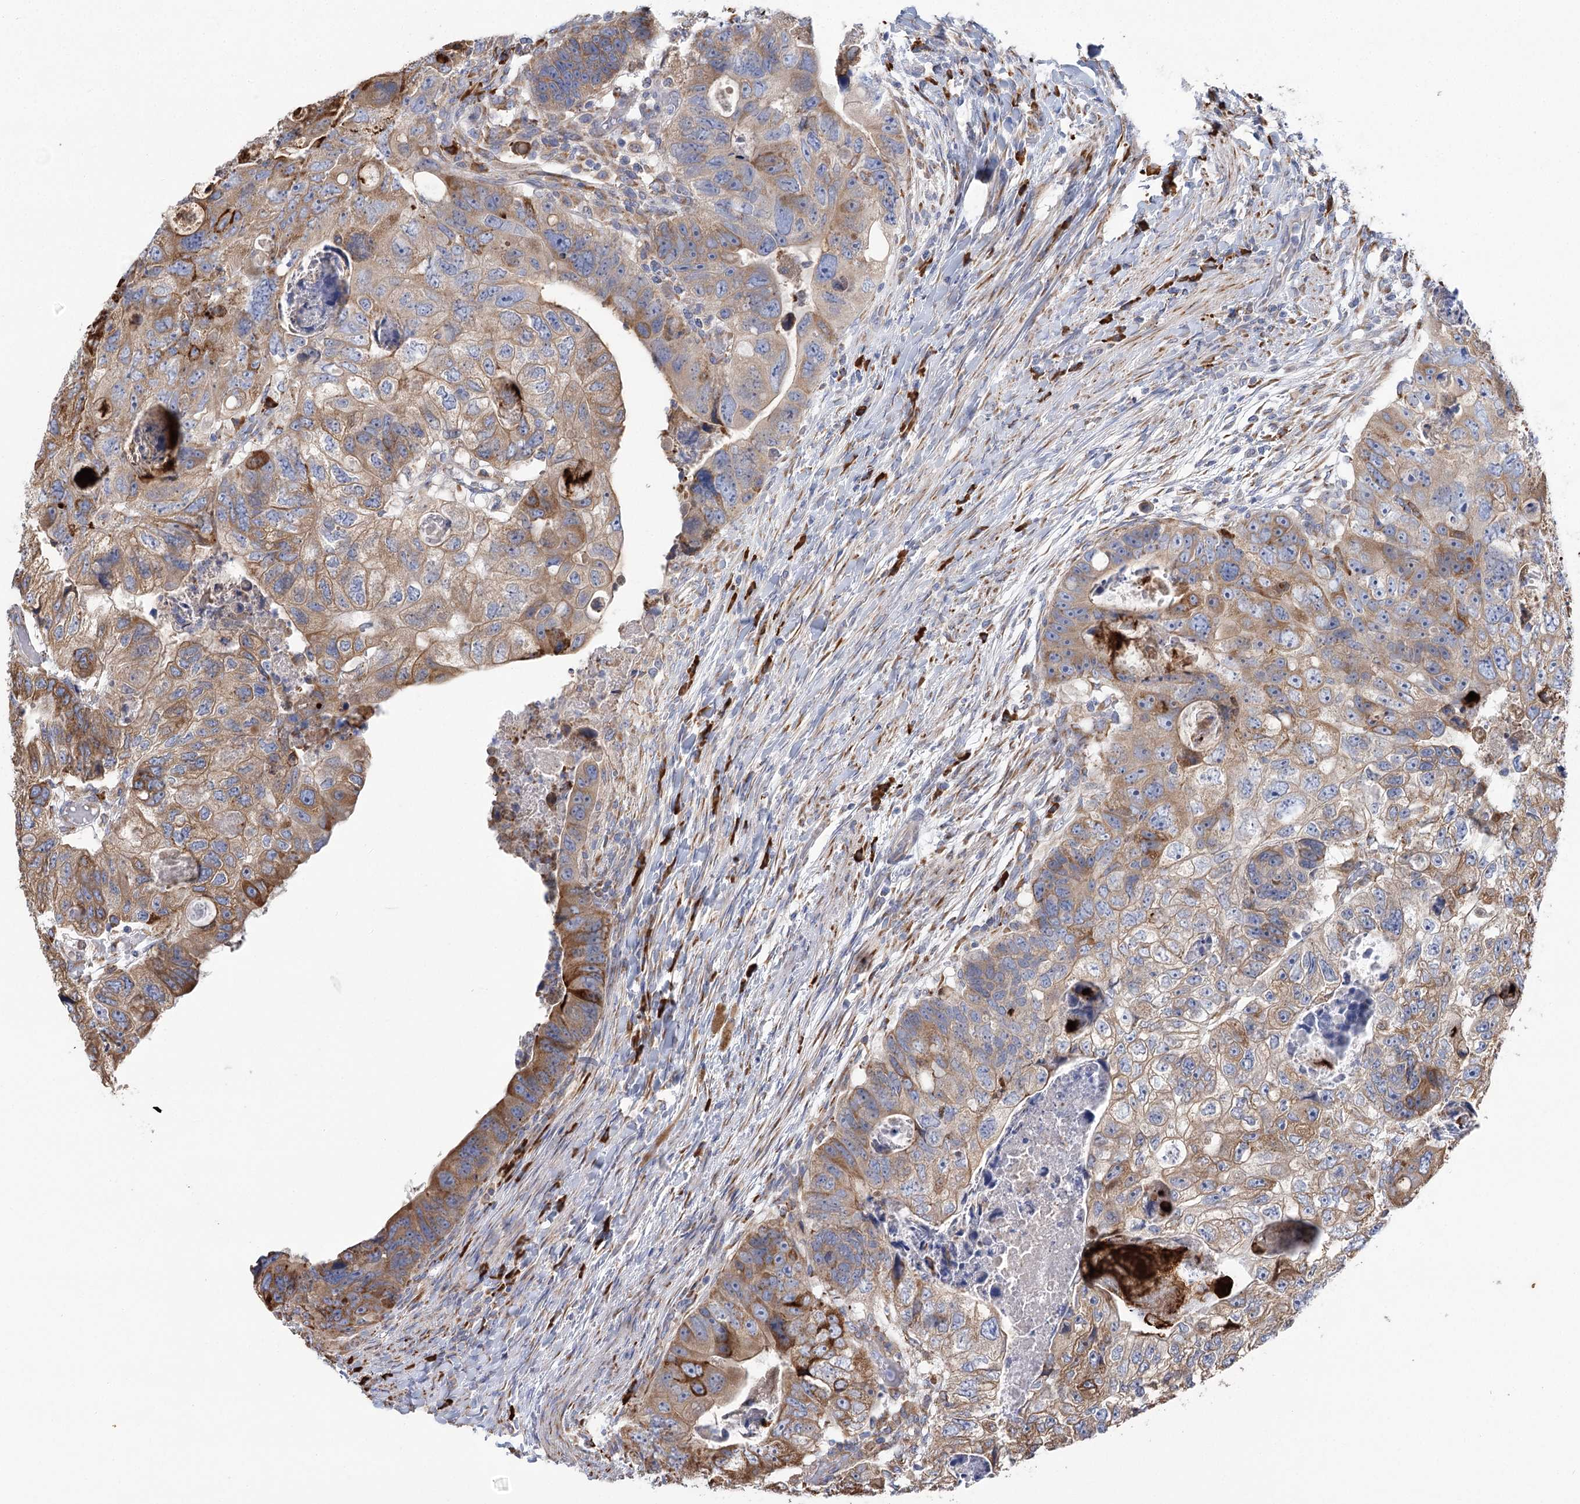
{"staining": {"intensity": "moderate", "quantity": ">75%", "location": "cytoplasmic/membranous"}, "tissue": "colorectal cancer", "cell_type": "Tumor cells", "image_type": "cancer", "snomed": [{"axis": "morphology", "description": "Adenocarcinoma, NOS"}, {"axis": "topography", "description": "Rectum"}], "caption": "Protein staining exhibits moderate cytoplasmic/membranous positivity in about >75% of tumor cells in colorectal cancer.", "gene": "METTL24", "patient": {"sex": "male", "age": 59}}